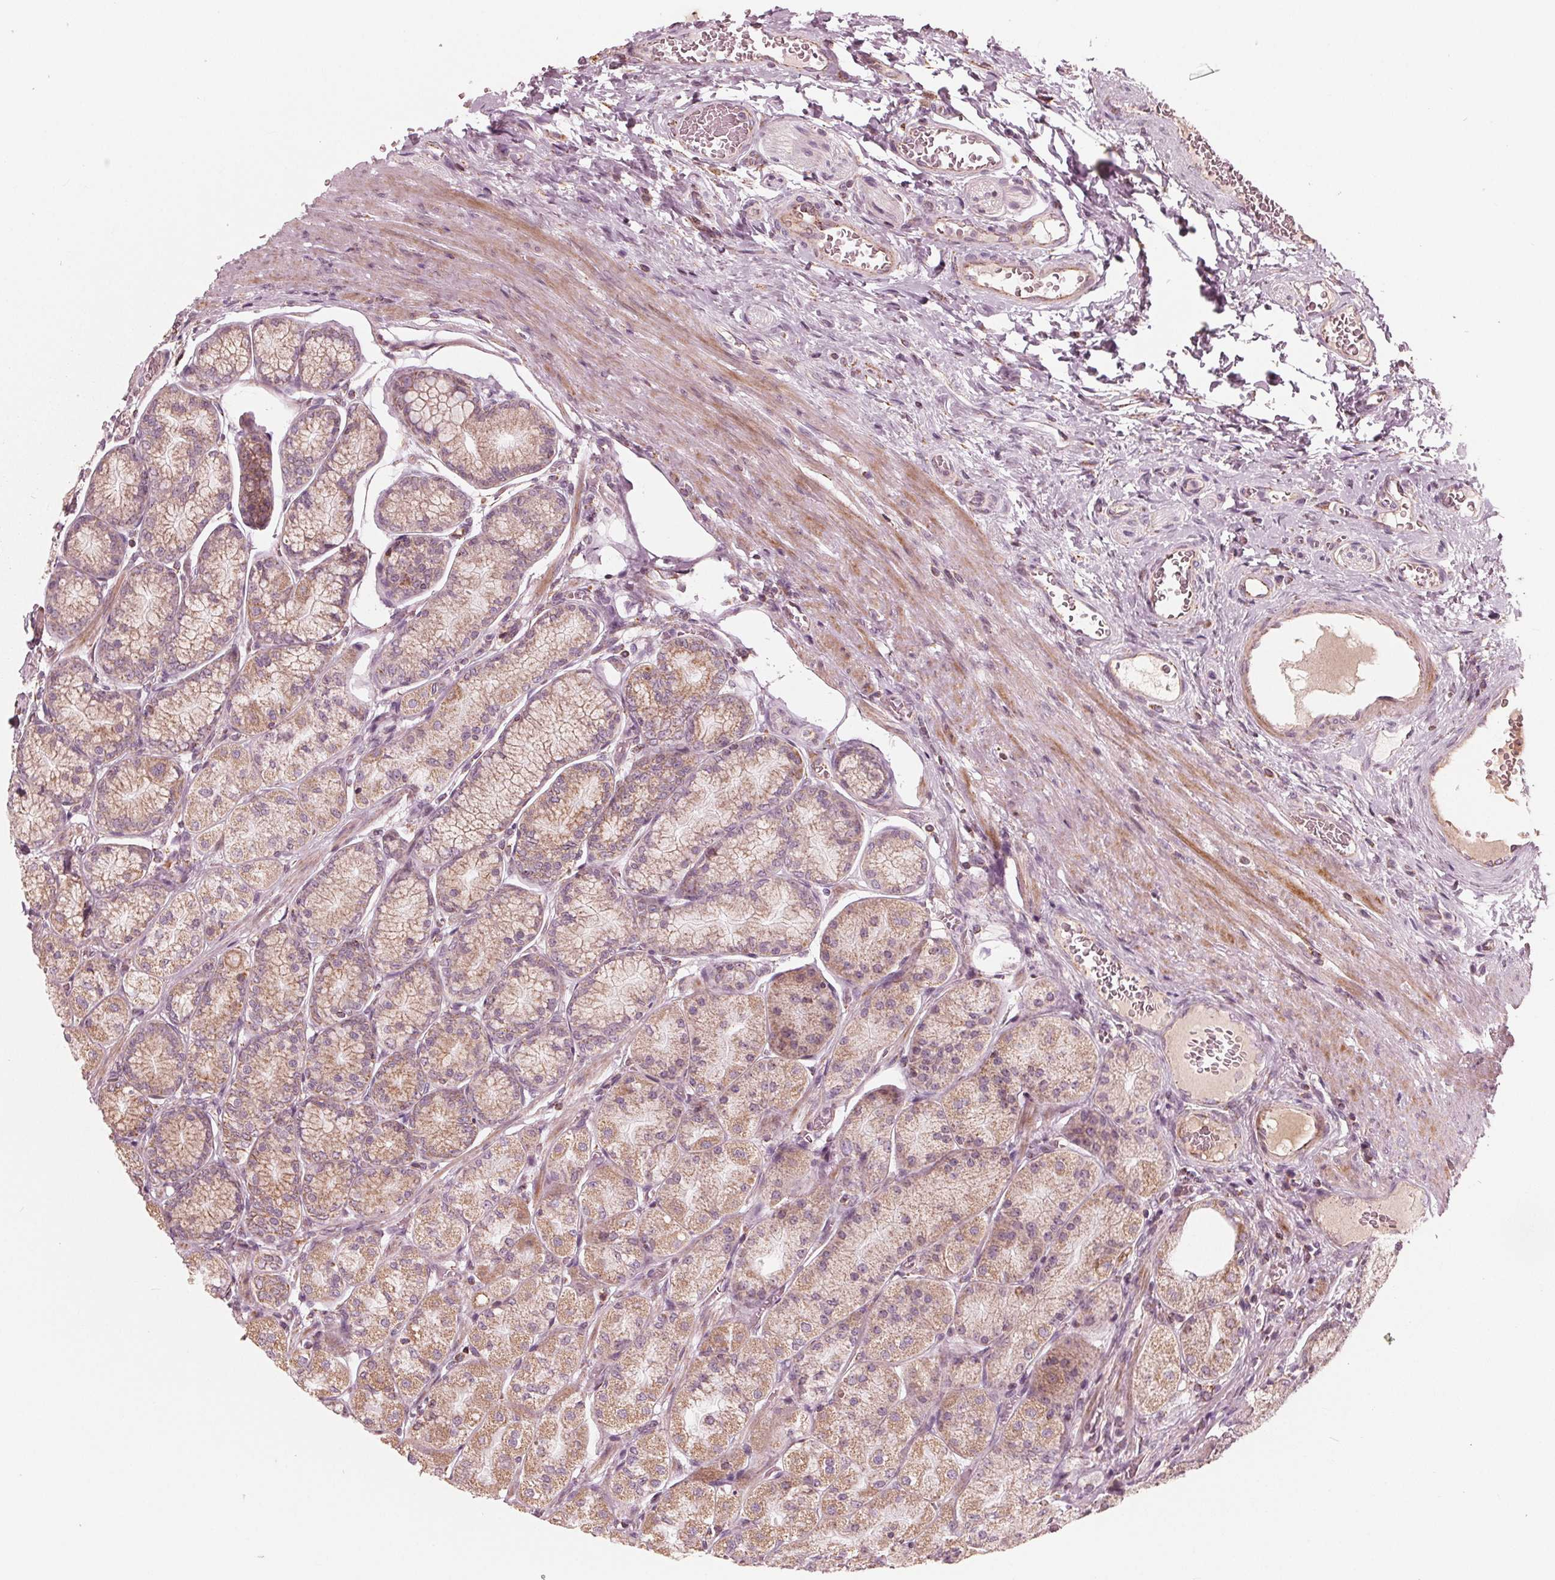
{"staining": {"intensity": "moderate", "quantity": "25%-75%", "location": "cytoplasmic/membranous"}, "tissue": "stomach", "cell_type": "Glandular cells", "image_type": "normal", "snomed": [{"axis": "morphology", "description": "Normal tissue, NOS"}, {"axis": "morphology", "description": "Adenocarcinoma, NOS"}, {"axis": "morphology", "description": "Adenocarcinoma, High grade"}, {"axis": "topography", "description": "Stomach, upper"}, {"axis": "topography", "description": "Stomach"}], "caption": "The photomicrograph exhibits immunohistochemical staining of benign stomach. There is moderate cytoplasmic/membranous positivity is seen in about 25%-75% of glandular cells.", "gene": "DCAF4L2", "patient": {"sex": "female", "age": 65}}